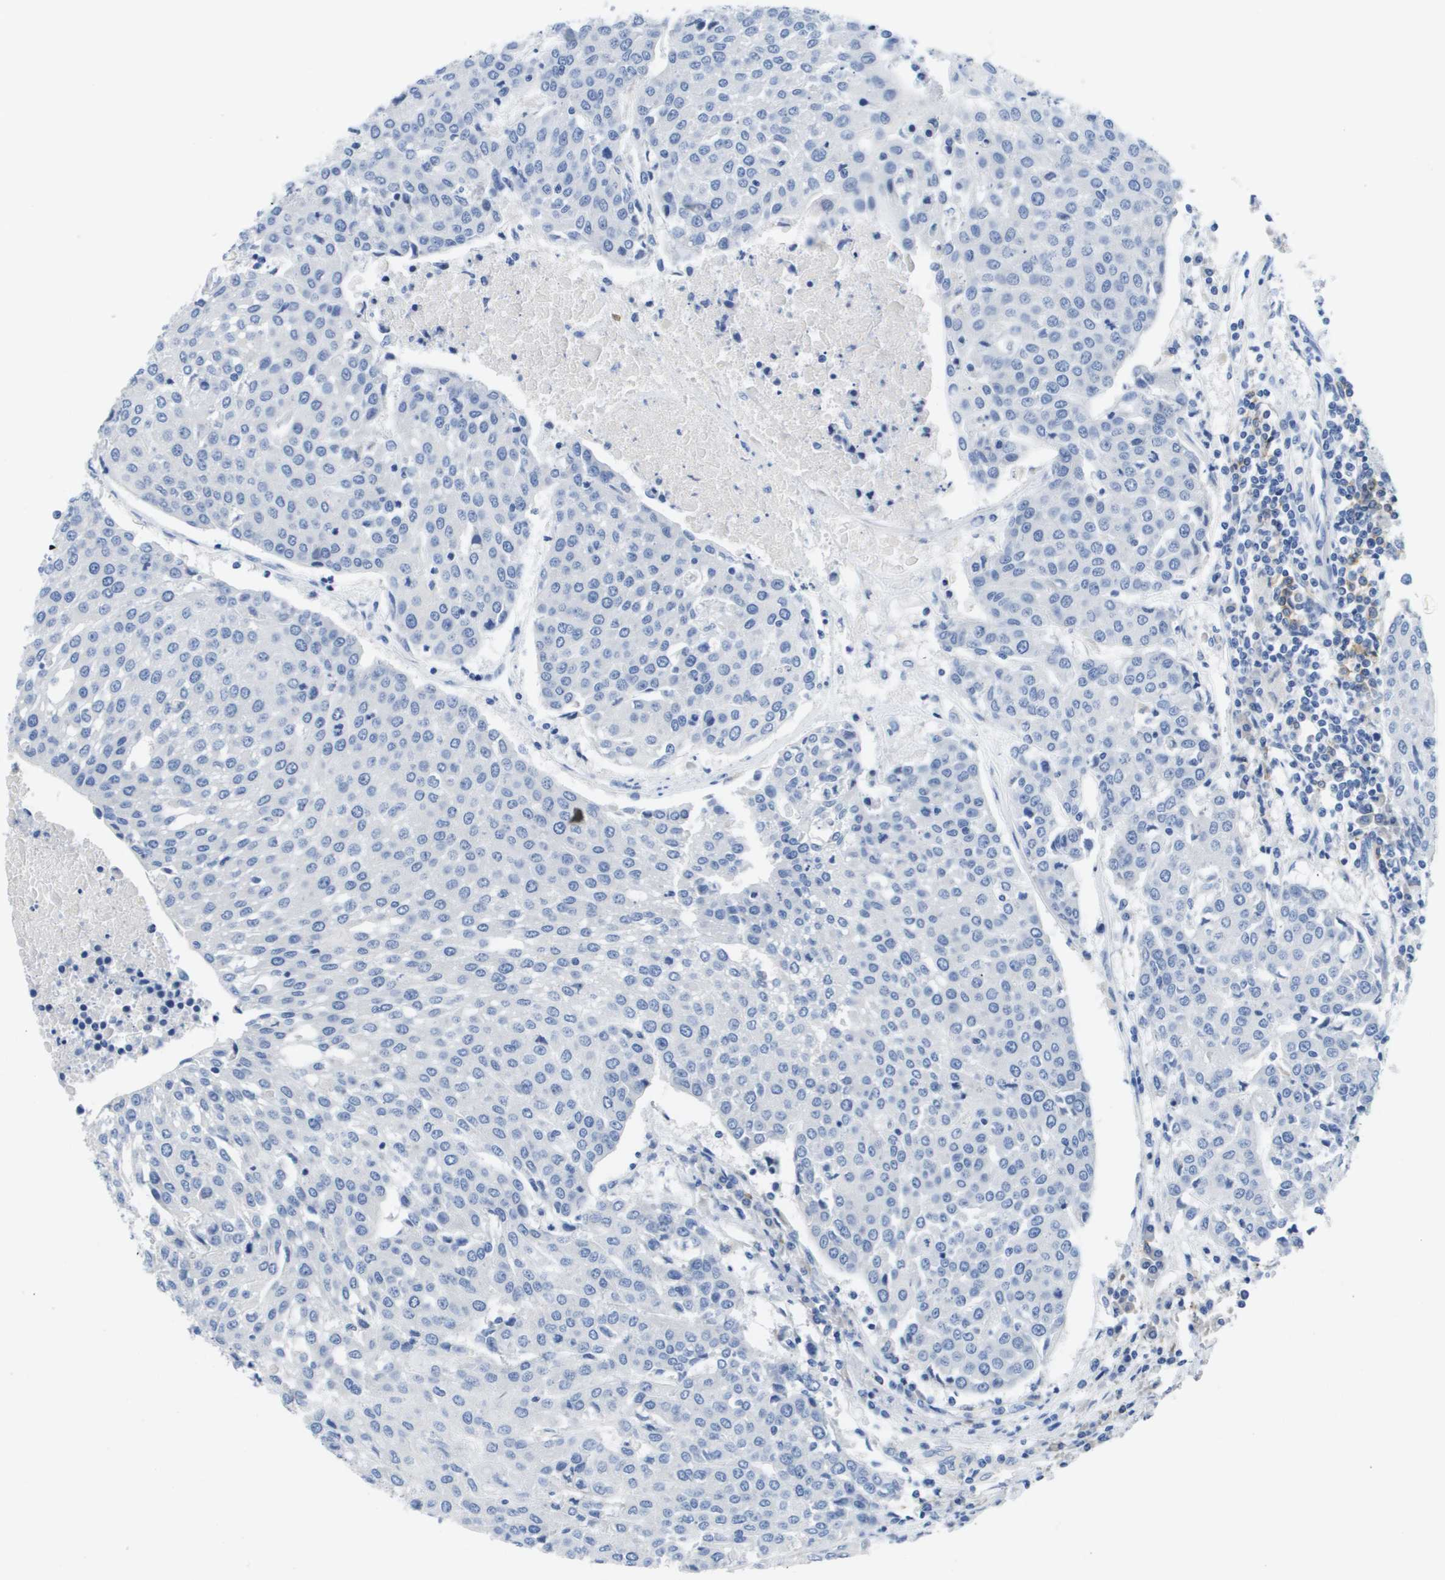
{"staining": {"intensity": "negative", "quantity": "none", "location": "none"}, "tissue": "urothelial cancer", "cell_type": "Tumor cells", "image_type": "cancer", "snomed": [{"axis": "morphology", "description": "Urothelial carcinoma, High grade"}, {"axis": "topography", "description": "Urinary bladder"}], "caption": "This is a photomicrograph of immunohistochemistry (IHC) staining of urothelial carcinoma (high-grade), which shows no positivity in tumor cells.", "gene": "MS4A1", "patient": {"sex": "female", "age": 85}}